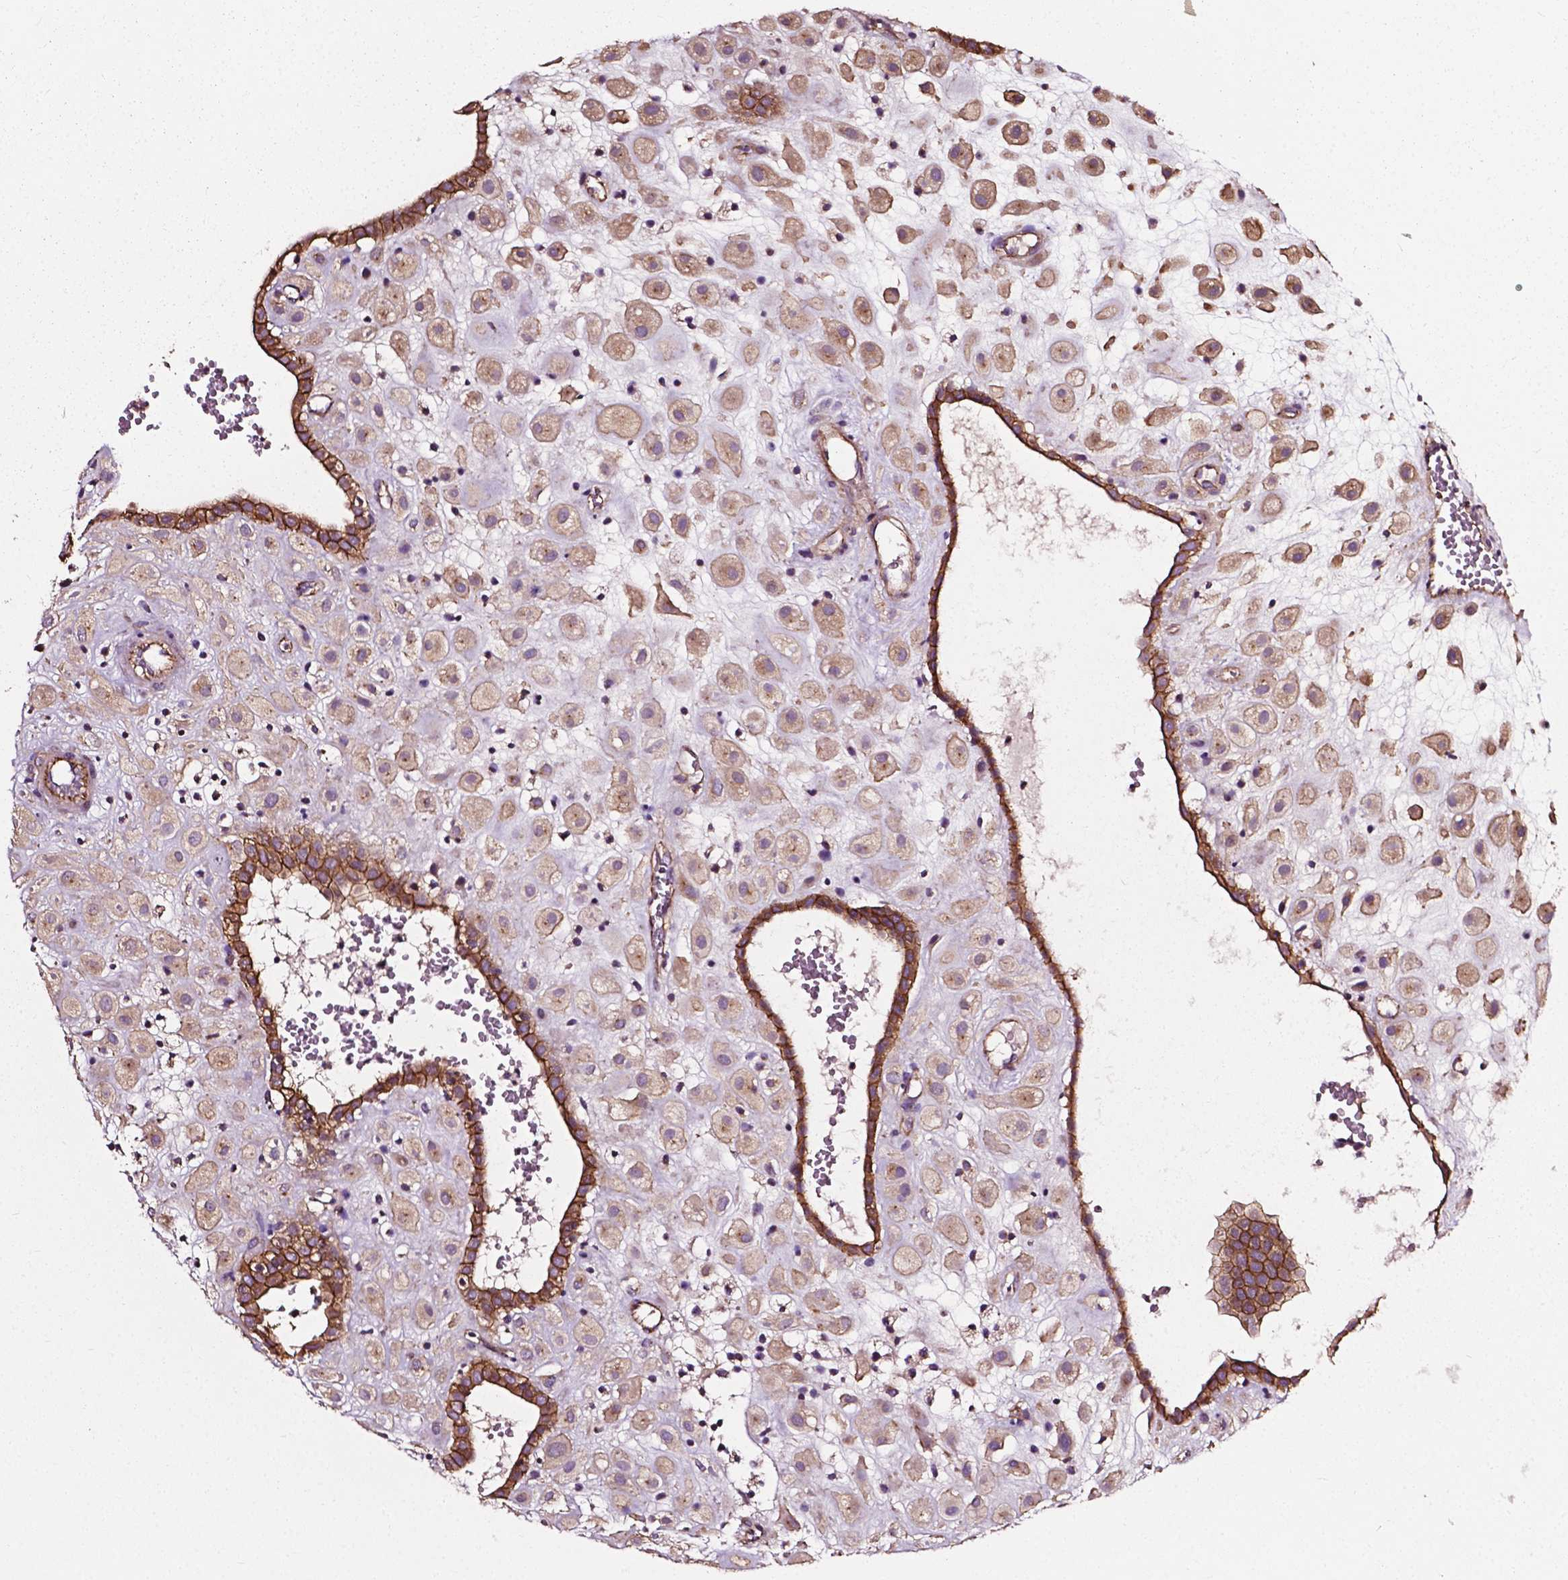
{"staining": {"intensity": "weak", "quantity": ">75%", "location": "cytoplasmic/membranous"}, "tissue": "placenta", "cell_type": "Decidual cells", "image_type": "normal", "snomed": [{"axis": "morphology", "description": "Normal tissue, NOS"}, {"axis": "topography", "description": "Placenta"}], "caption": "High-magnification brightfield microscopy of normal placenta stained with DAB (brown) and counterstained with hematoxylin (blue). decidual cells exhibit weak cytoplasmic/membranous positivity is present in approximately>75% of cells. (IHC, brightfield microscopy, high magnification).", "gene": "ATG16L1", "patient": {"sex": "female", "age": 24}}